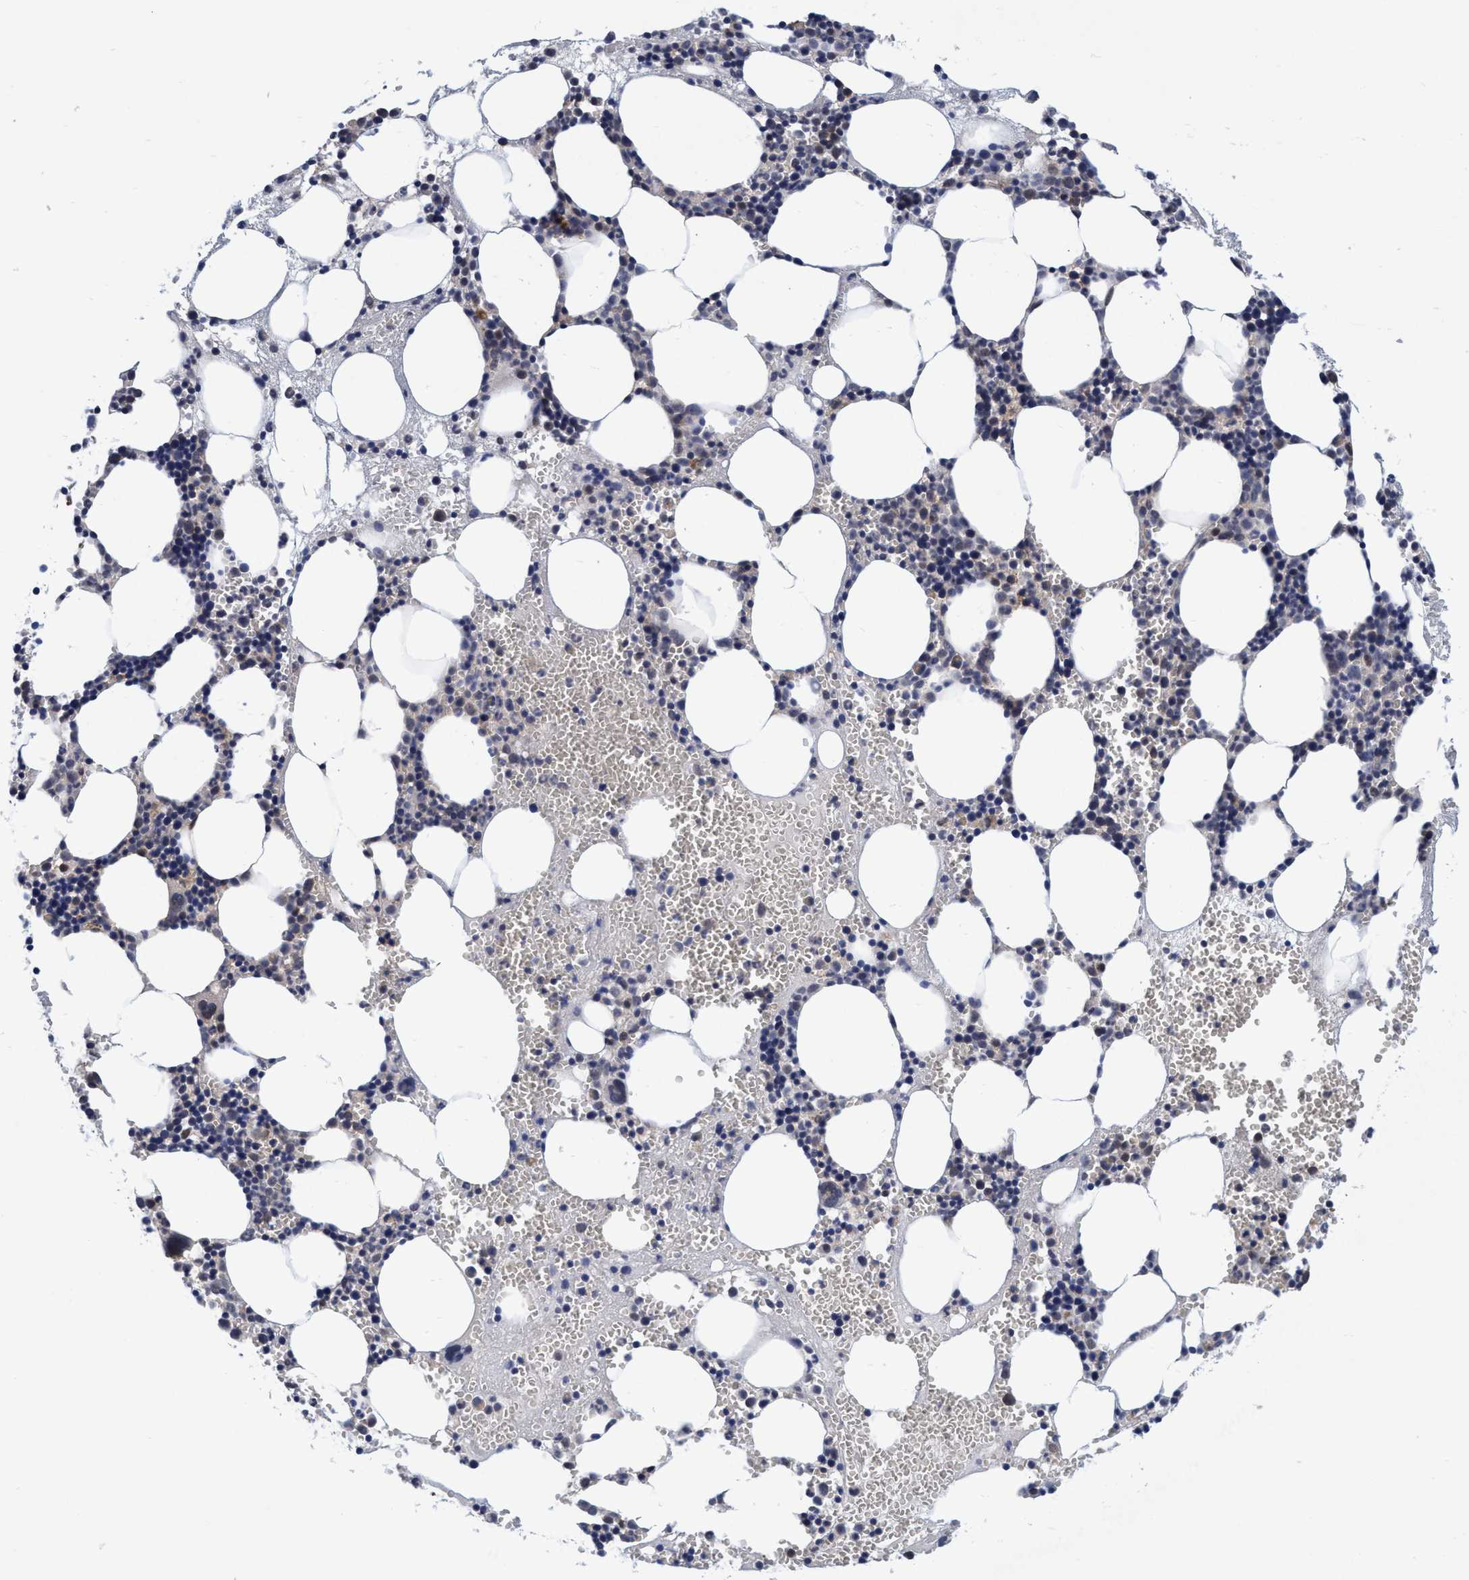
{"staining": {"intensity": "weak", "quantity": "<25%", "location": "cytoplasmic/membranous"}, "tissue": "bone marrow", "cell_type": "Hematopoietic cells", "image_type": "normal", "snomed": [{"axis": "morphology", "description": "Normal tissue, NOS"}, {"axis": "morphology", "description": "Inflammation, NOS"}, {"axis": "topography", "description": "Bone marrow"}], "caption": "Immunohistochemical staining of normal human bone marrow exhibits no significant expression in hematopoietic cells. Nuclei are stained in blue.", "gene": "PSMD12", "patient": {"sex": "female", "age": 67}}